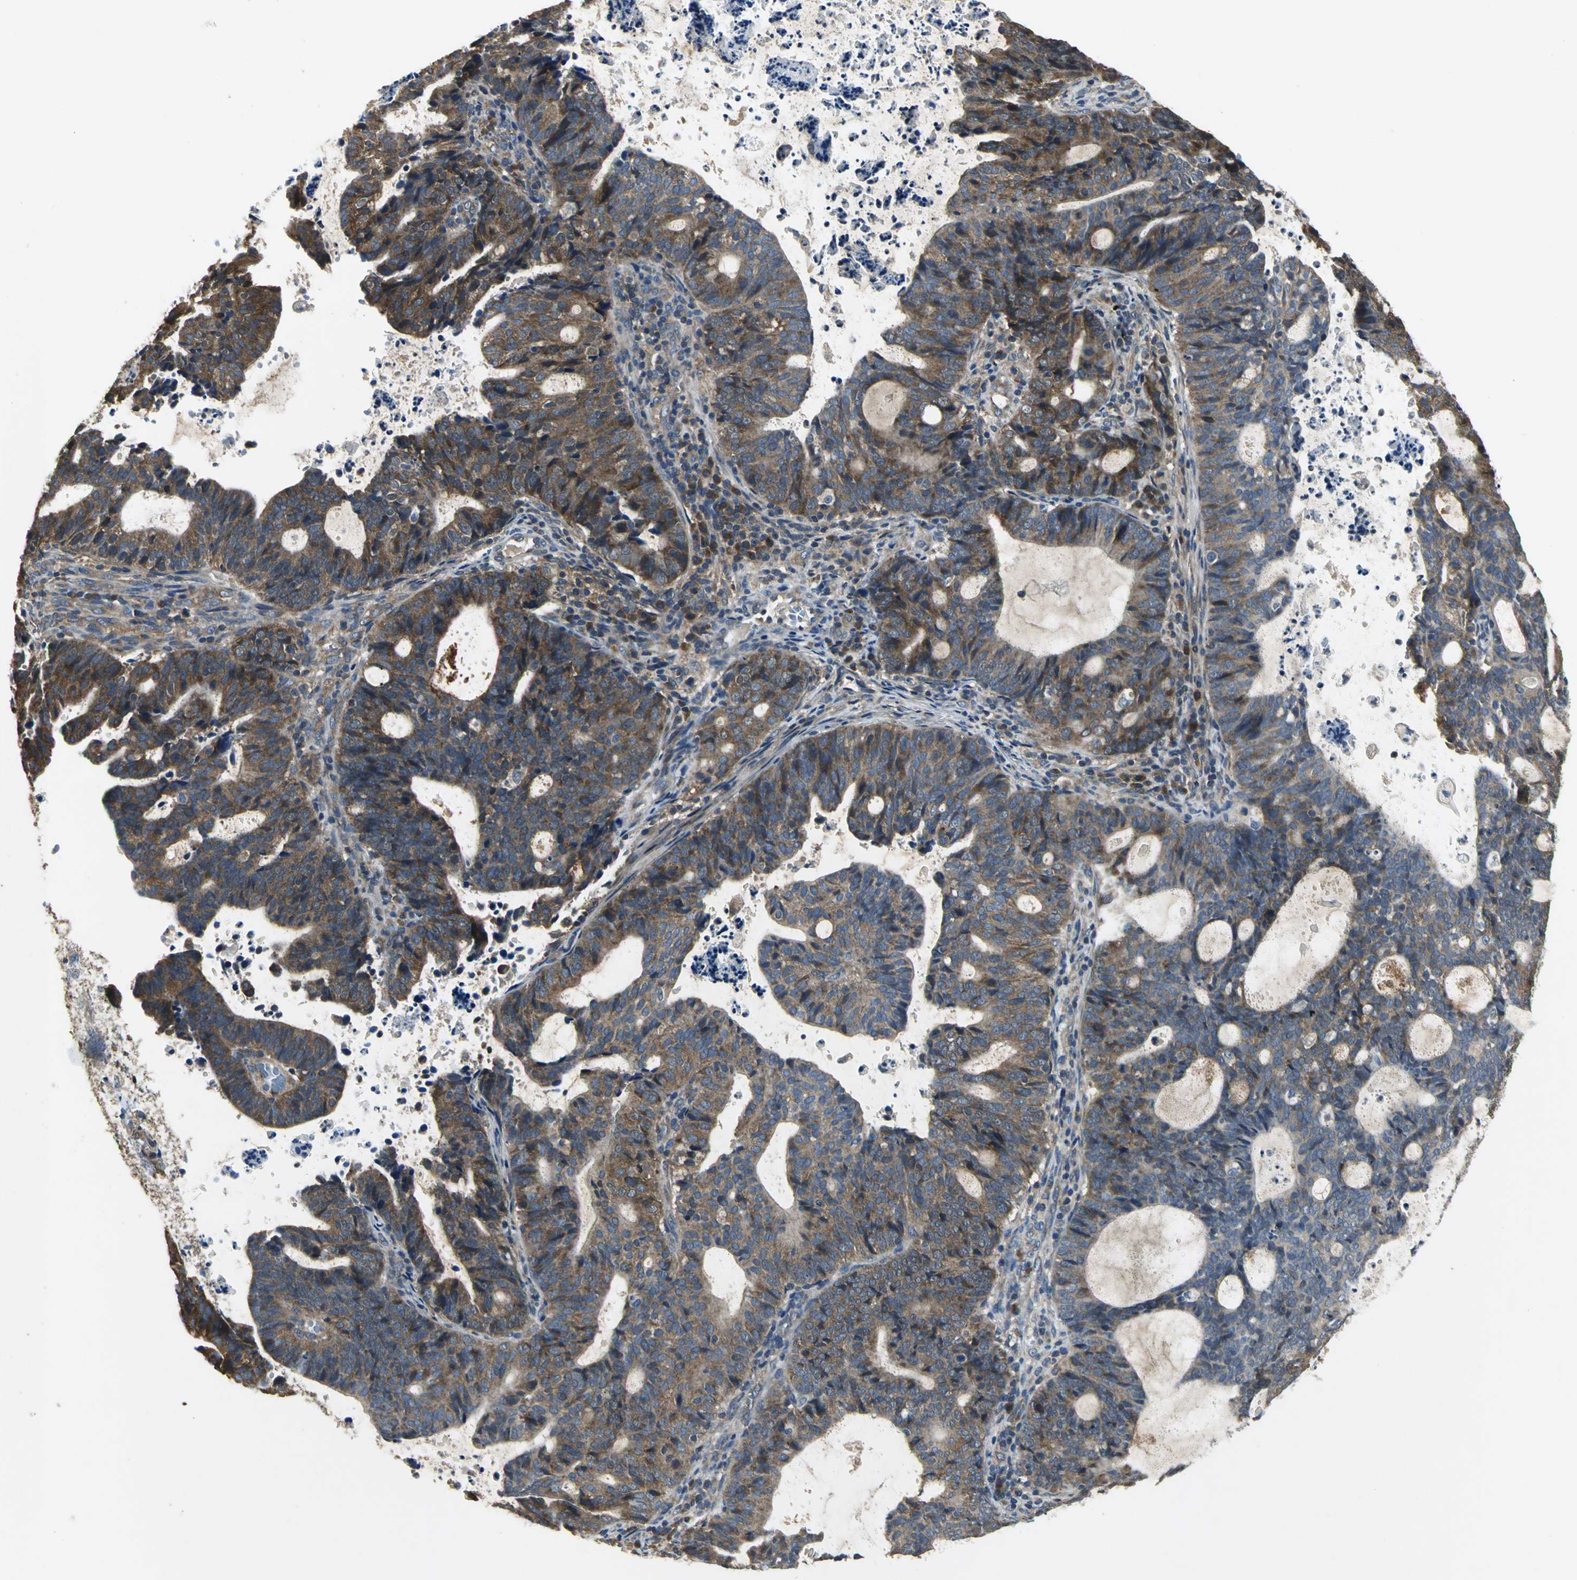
{"staining": {"intensity": "moderate", "quantity": ">75%", "location": "cytoplasmic/membranous"}, "tissue": "endometrial cancer", "cell_type": "Tumor cells", "image_type": "cancer", "snomed": [{"axis": "morphology", "description": "Adenocarcinoma, NOS"}, {"axis": "topography", "description": "Uterus"}], "caption": "The histopathology image shows a brown stain indicating the presence of a protein in the cytoplasmic/membranous of tumor cells in endometrial cancer.", "gene": "IRF3", "patient": {"sex": "female", "age": 83}}